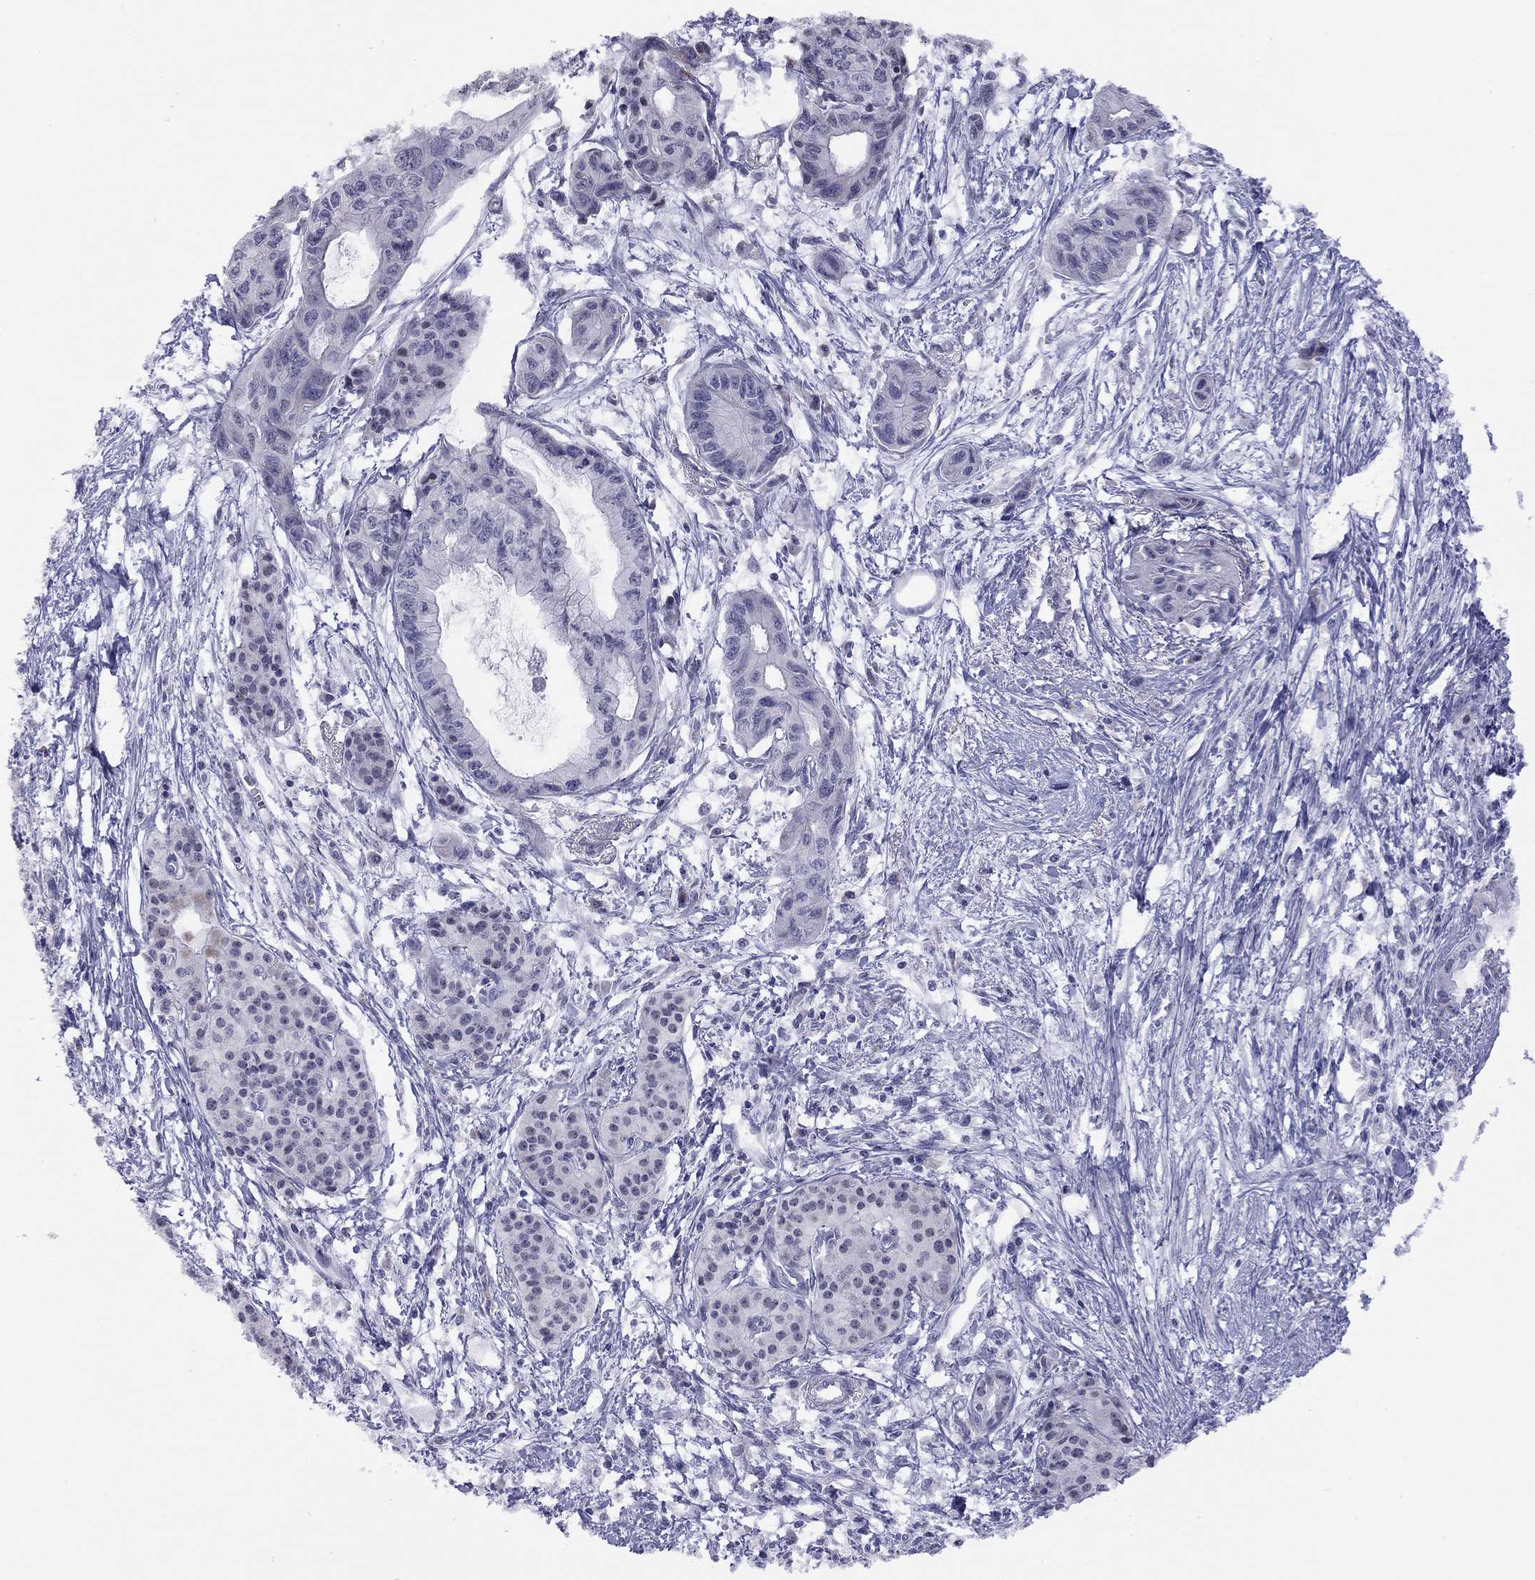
{"staining": {"intensity": "negative", "quantity": "none", "location": "none"}, "tissue": "pancreatic cancer", "cell_type": "Tumor cells", "image_type": "cancer", "snomed": [{"axis": "morphology", "description": "Adenocarcinoma, NOS"}, {"axis": "topography", "description": "Pancreas"}], "caption": "An image of human pancreatic cancer is negative for staining in tumor cells.", "gene": "HES5", "patient": {"sex": "female", "age": 76}}